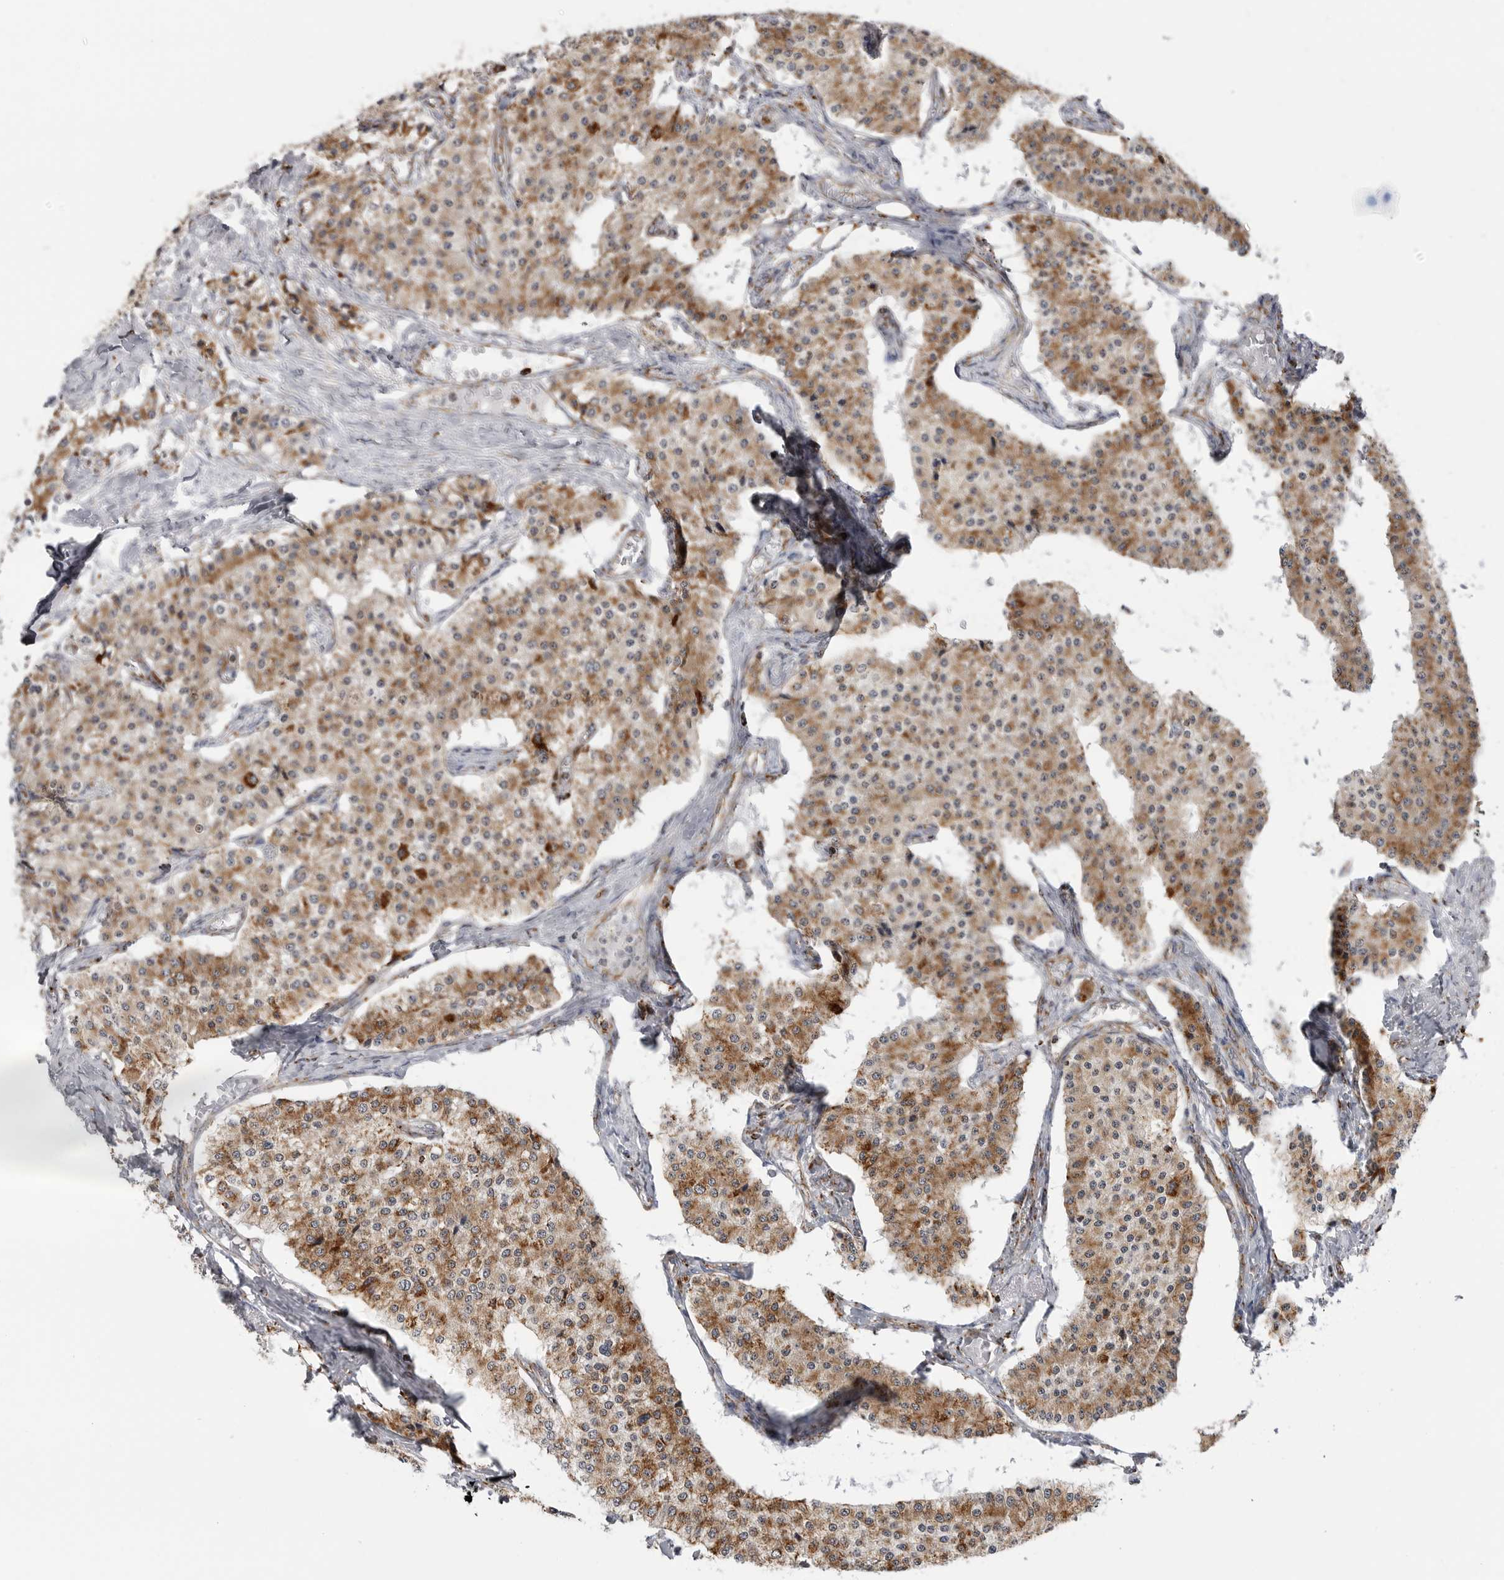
{"staining": {"intensity": "moderate", "quantity": ">75%", "location": "cytoplasmic/membranous"}, "tissue": "carcinoid", "cell_type": "Tumor cells", "image_type": "cancer", "snomed": [{"axis": "morphology", "description": "Carcinoid, malignant, NOS"}, {"axis": "topography", "description": "Colon"}], "caption": "Moderate cytoplasmic/membranous positivity for a protein is appreciated in approximately >75% of tumor cells of carcinoid (malignant) using IHC.", "gene": "COX5A", "patient": {"sex": "female", "age": 52}}